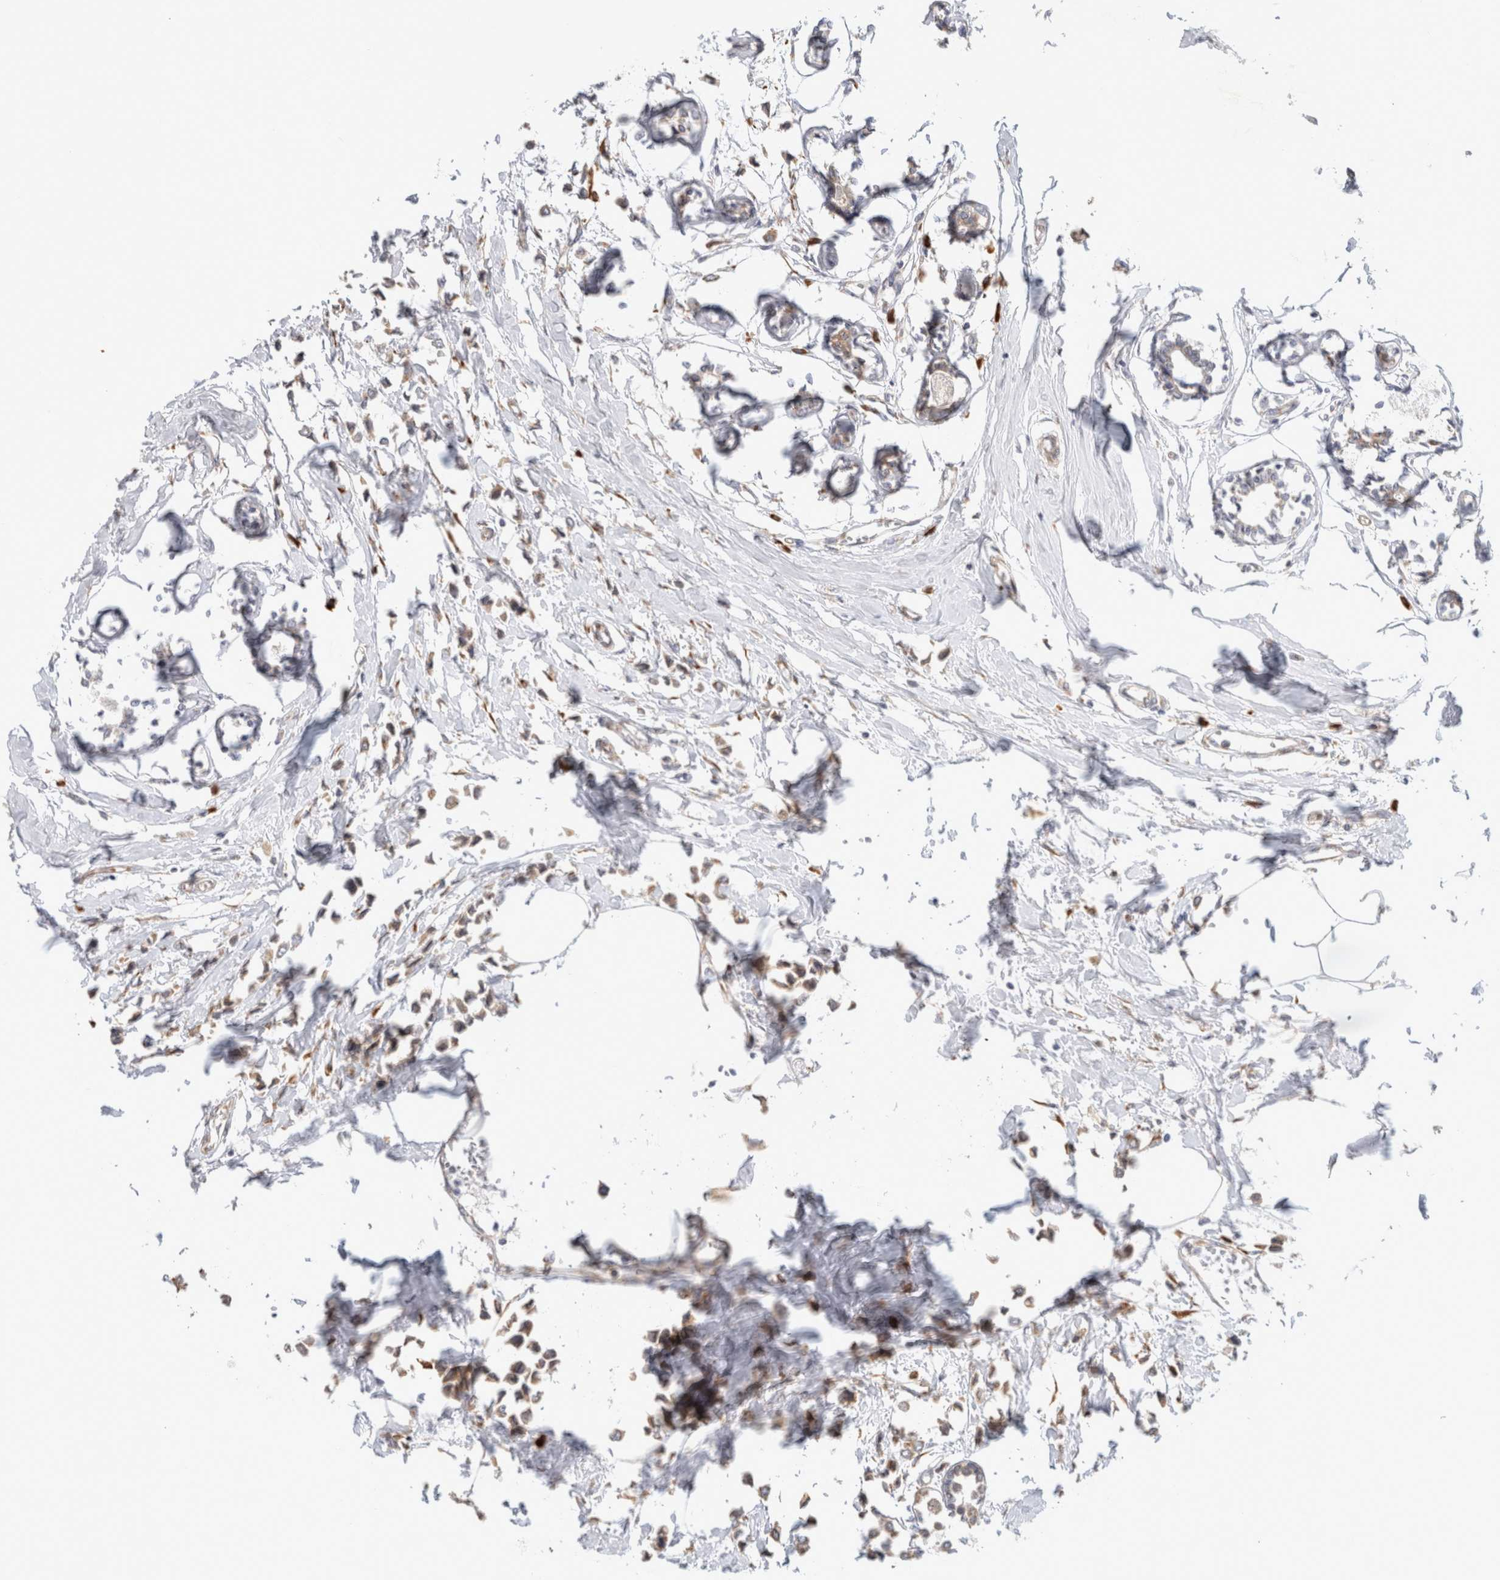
{"staining": {"intensity": "weak", "quantity": ">75%", "location": "cytoplasmic/membranous"}, "tissue": "breast cancer", "cell_type": "Tumor cells", "image_type": "cancer", "snomed": [{"axis": "morphology", "description": "Lobular carcinoma"}, {"axis": "topography", "description": "Breast"}], "caption": "Immunohistochemistry (IHC) (DAB) staining of human breast lobular carcinoma reveals weak cytoplasmic/membranous protein positivity in about >75% of tumor cells. (DAB IHC, brown staining for protein, blue staining for nuclei).", "gene": "RPN2", "patient": {"sex": "female", "age": 51}}